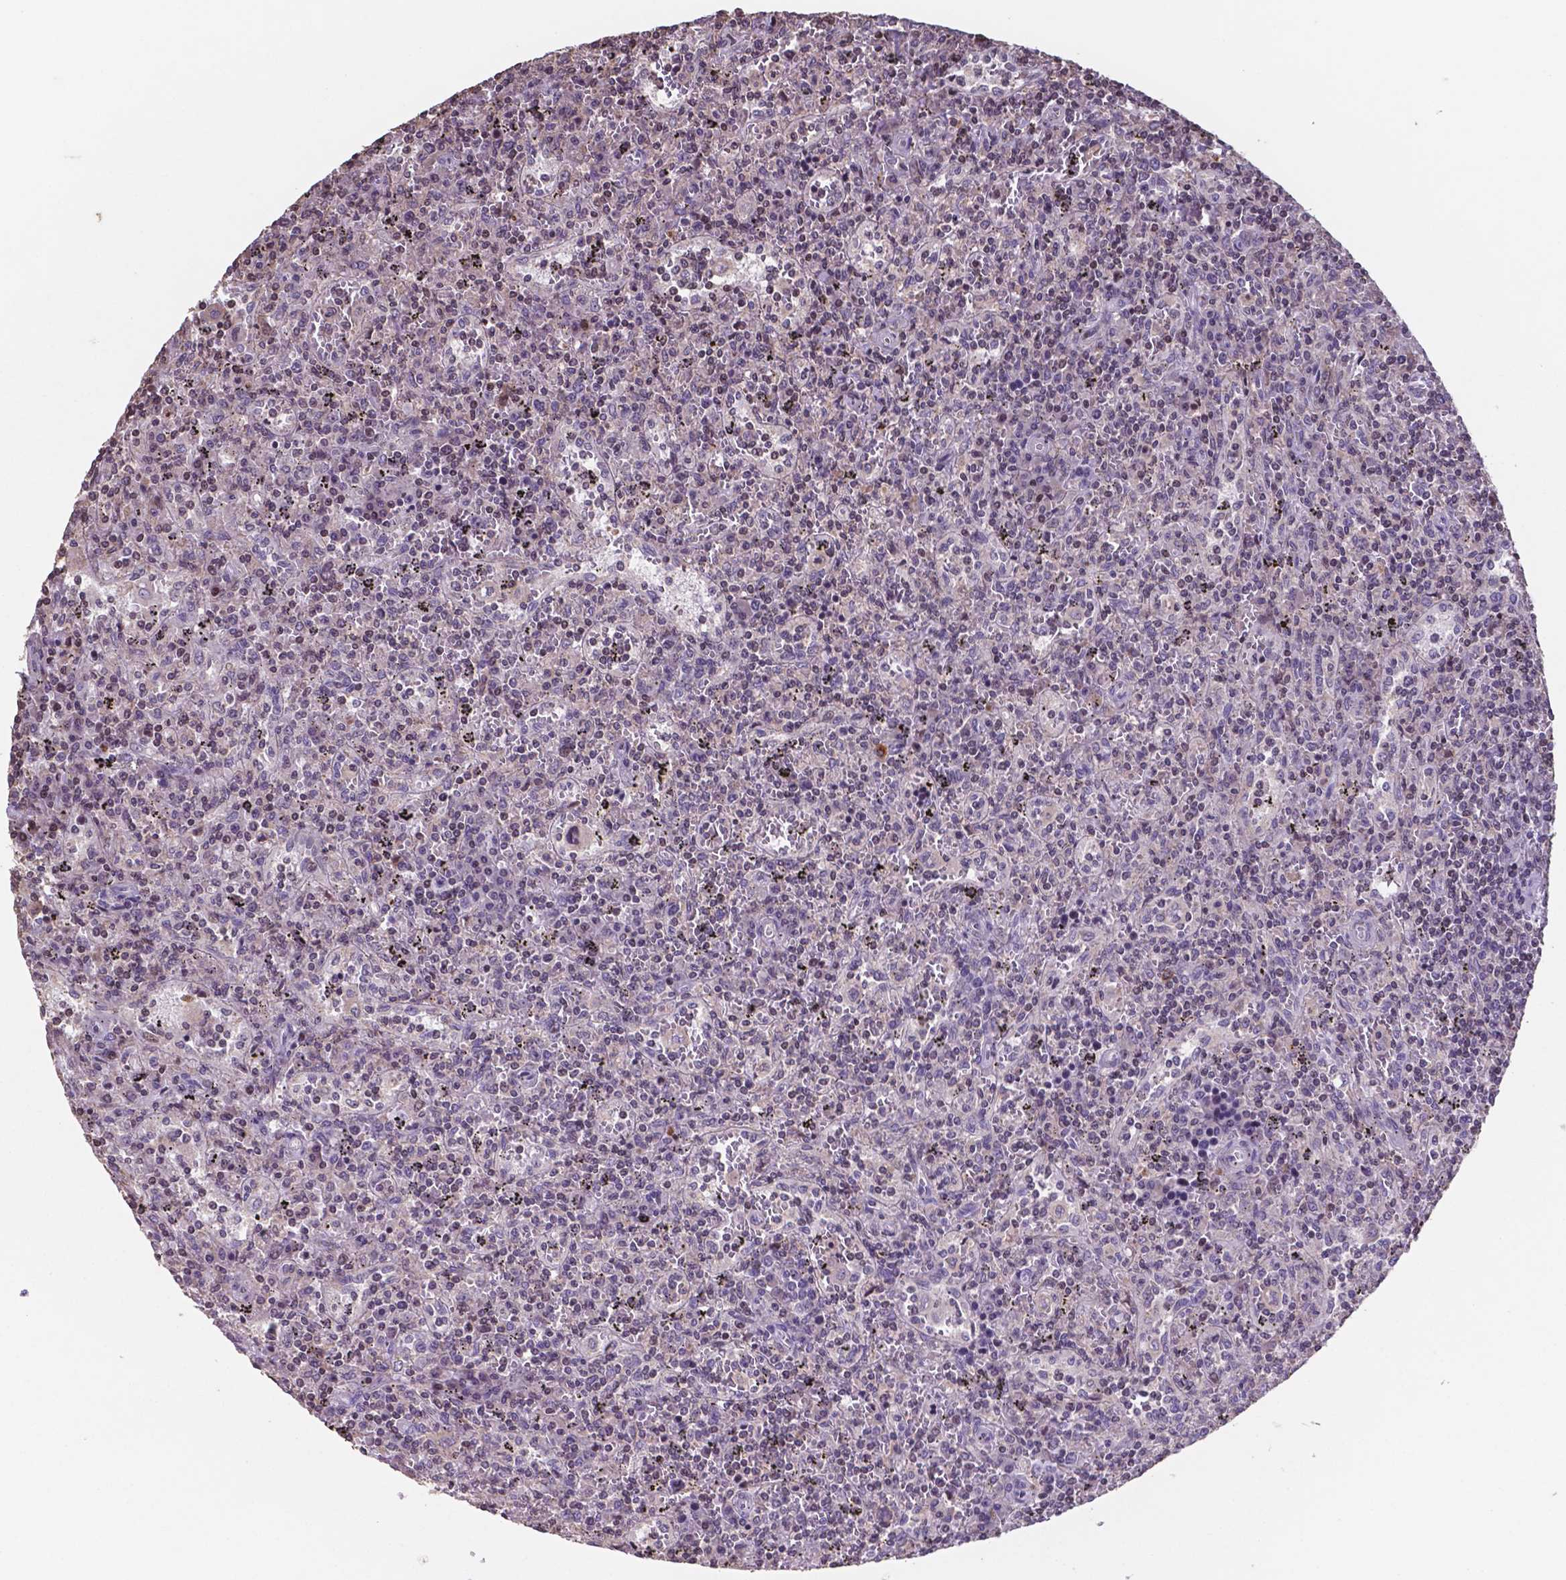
{"staining": {"intensity": "negative", "quantity": "none", "location": "none"}, "tissue": "lymphoma", "cell_type": "Tumor cells", "image_type": "cancer", "snomed": [{"axis": "morphology", "description": "Malignant lymphoma, non-Hodgkin's type, Low grade"}, {"axis": "topography", "description": "Spleen"}], "caption": "The histopathology image shows no staining of tumor cells in lymphoma.", "gene": "MLC1", "patient": {"sex": "male", "age": 62}}